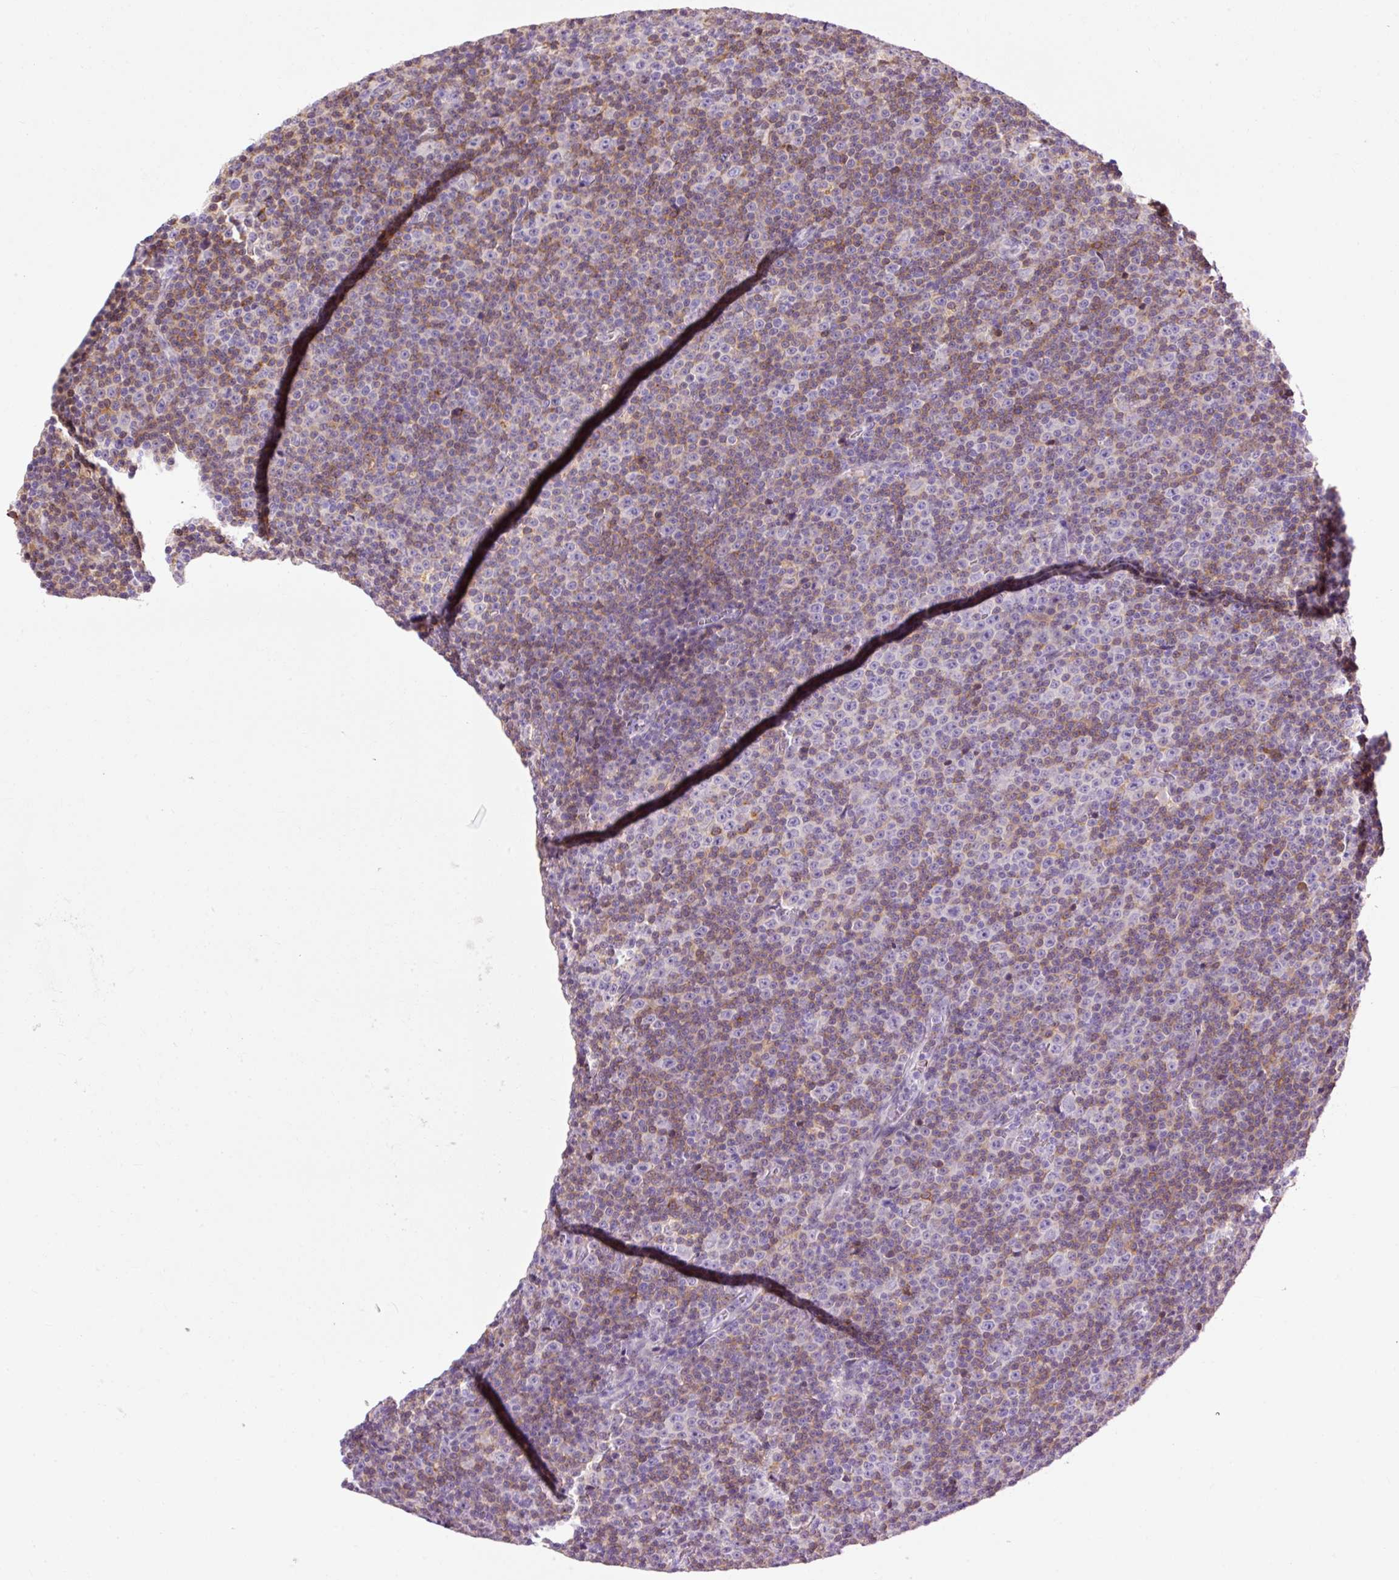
{"staining": {"intensity": "moderate", "quantity": "<25%", "location": "cytoplasmic/membranous"}, "tissue": "lymphoma", "cell_type": "Tumor cells", "image_type": "cancer", "snomed": [{"axis": "morphology", "description": "Malignant lymphoma, non-Hodgkin's type, Low grade"}, {"axis": "topography", "description": "Lymph node"}], "caption": "This micrograph shows IHC staining of human lymphoma, with low moderate cytoplasmic/membranous staining in about <25% of tumor cells.", "gene": "LY86", "patient": {"sex": "female", "age": 67}}